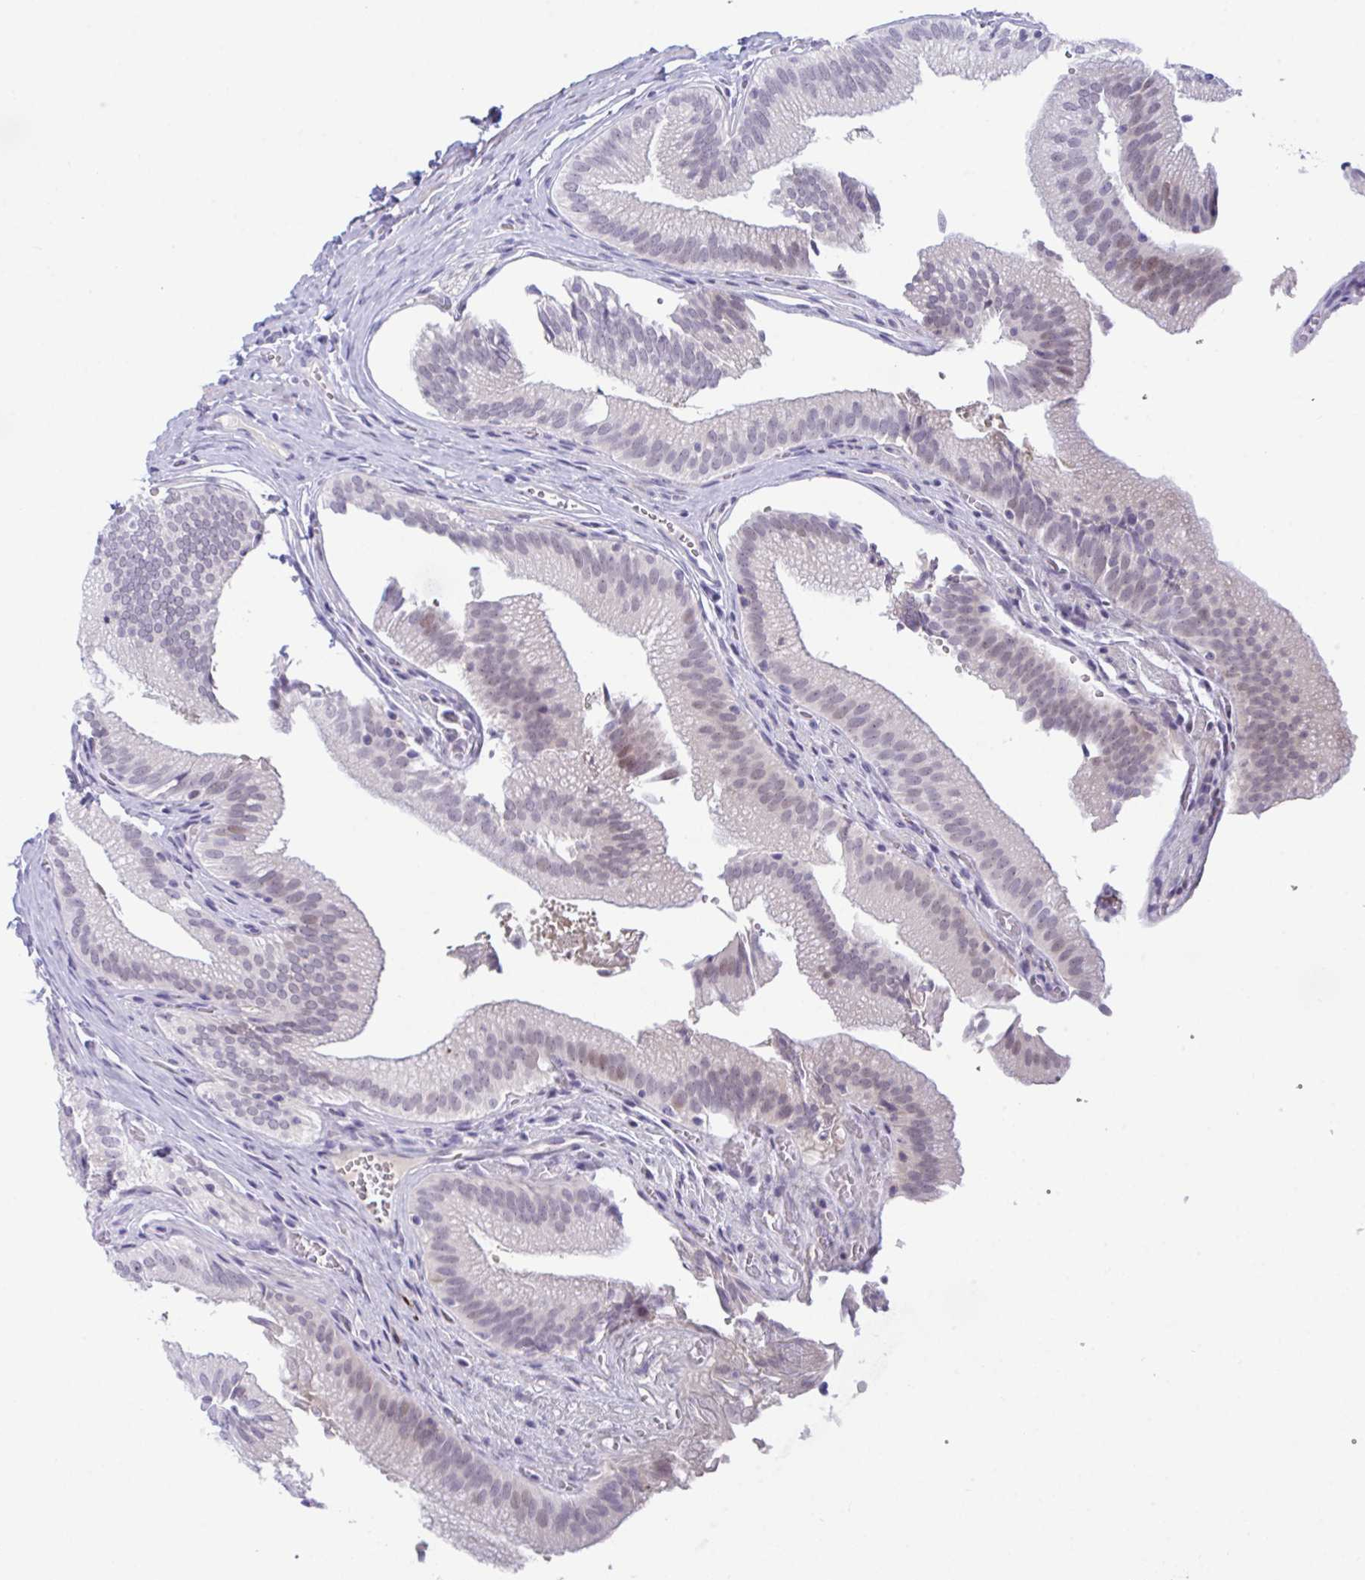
{"staining": {"intensity": "moderate", "quantity": "<25%", "location": "nuclear"}, "tissue": "gallbladder", "cell_type": "Glandular cells", "image_type": "normal", "snomed": [{"axis": "morphology", "description": "Normal tissue, NOS"}, {"axis": "topography", "description": "Gallbladder"}, {"axis": "topography", "description": "Peripheral nerve tissue"}], "caption": "Immunohistochemical staining of benign gallbladder demonstrates low levels of moderate nuclear expression in about <25% of glandular cells.", "gene": "USP35", "patient": {"sex": "male", "age": 17}}